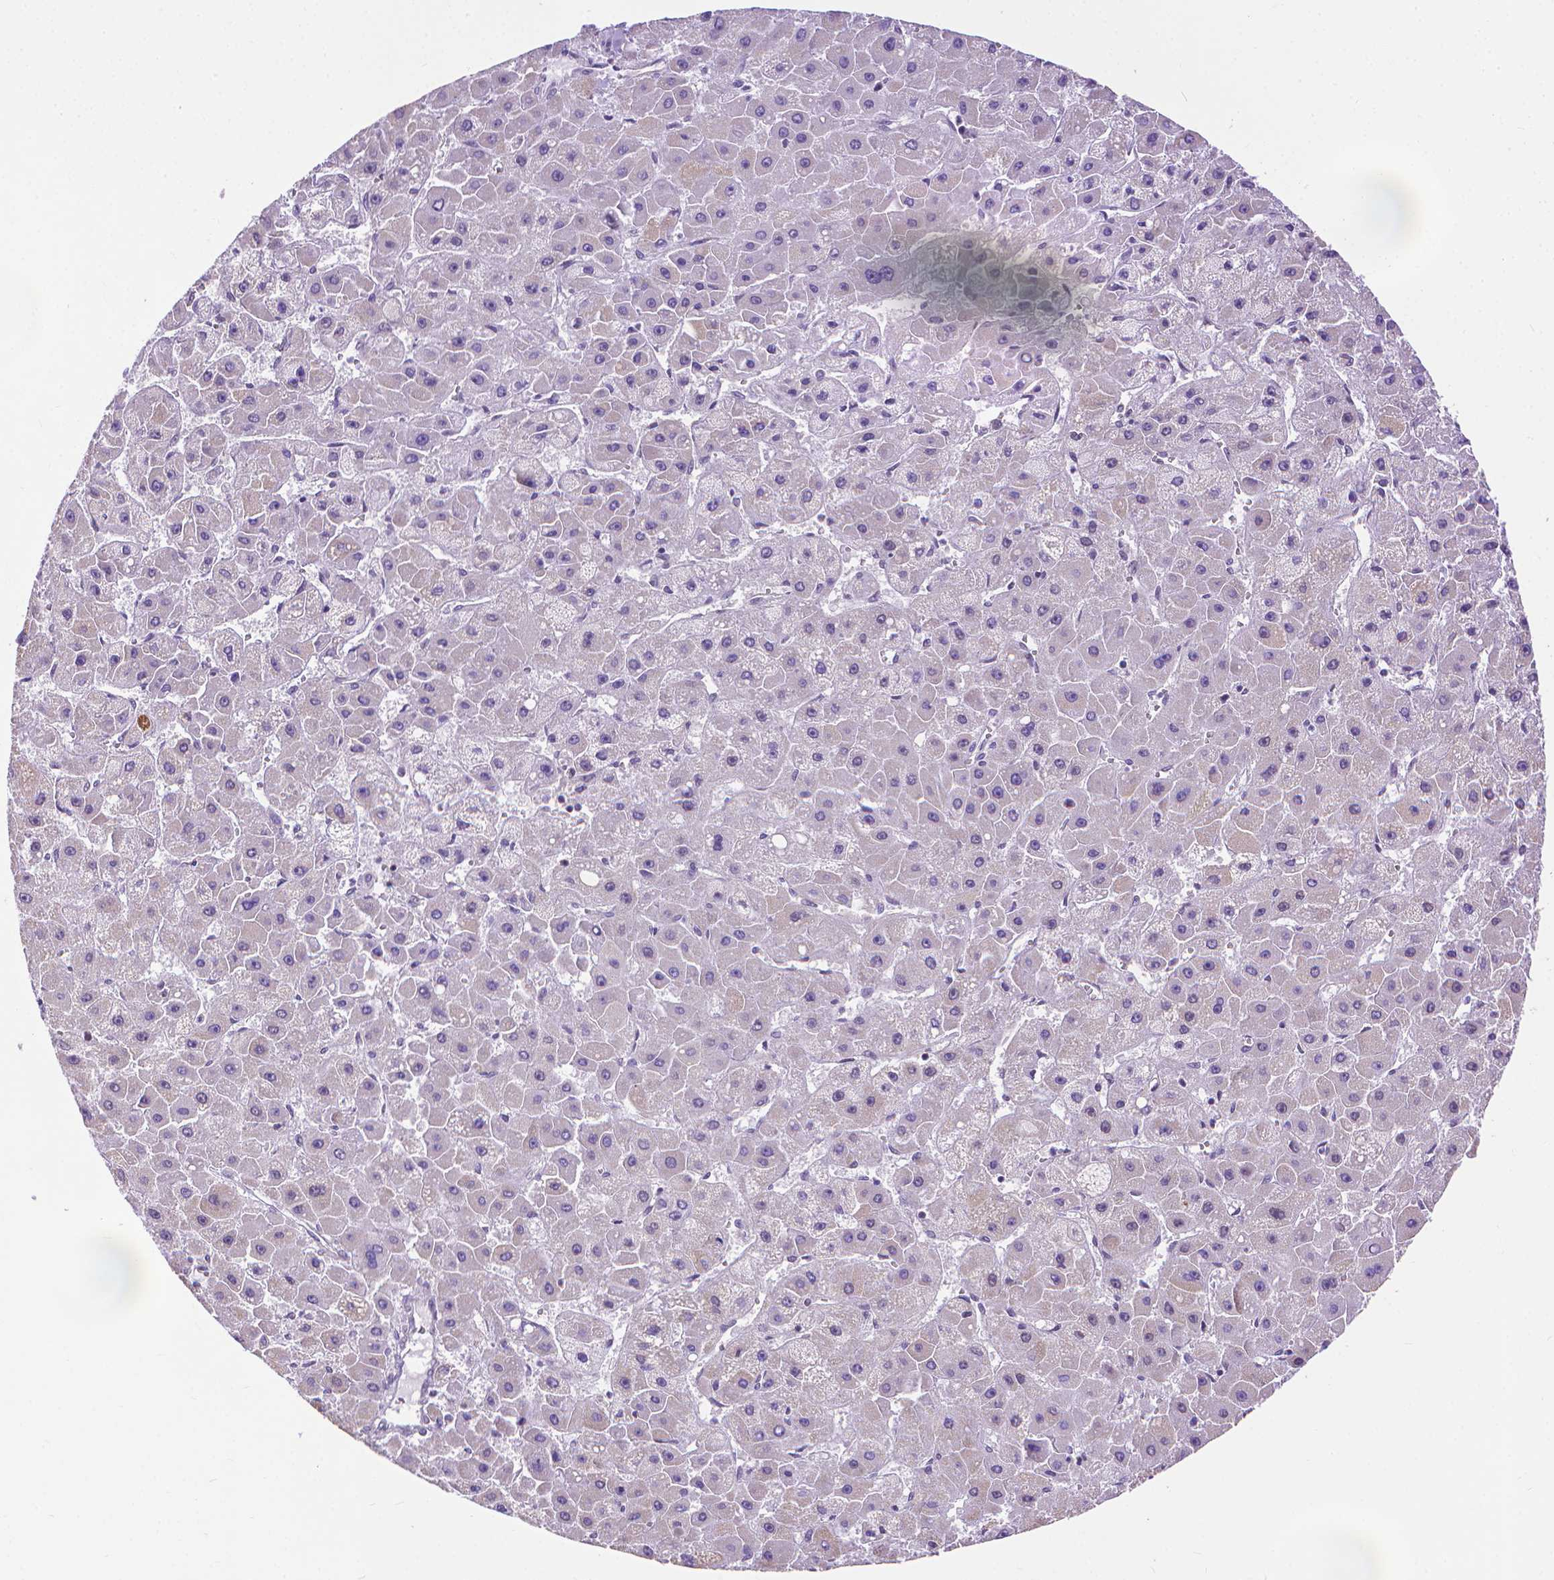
{"staining": {"intensity": "negative", "quantity": "none", "location": "none"}, "tissue": "liver cancer", "cell_type": "Tumor cells", "image_type": "cancer", "snomed": [{"axis": "morphology", "description": "Carcinoma, Hepatocellular, NOS"}, {"axis": "topography", "description": "Liver"}], "caption": "Human liver cancer (hepatocellular carcinoma) stained for a protein using immunohistochemistry (IHC) shows no expression in tumor cells.", "gene": "SYN1", "patient": {"sex": "female", "age": 25}}